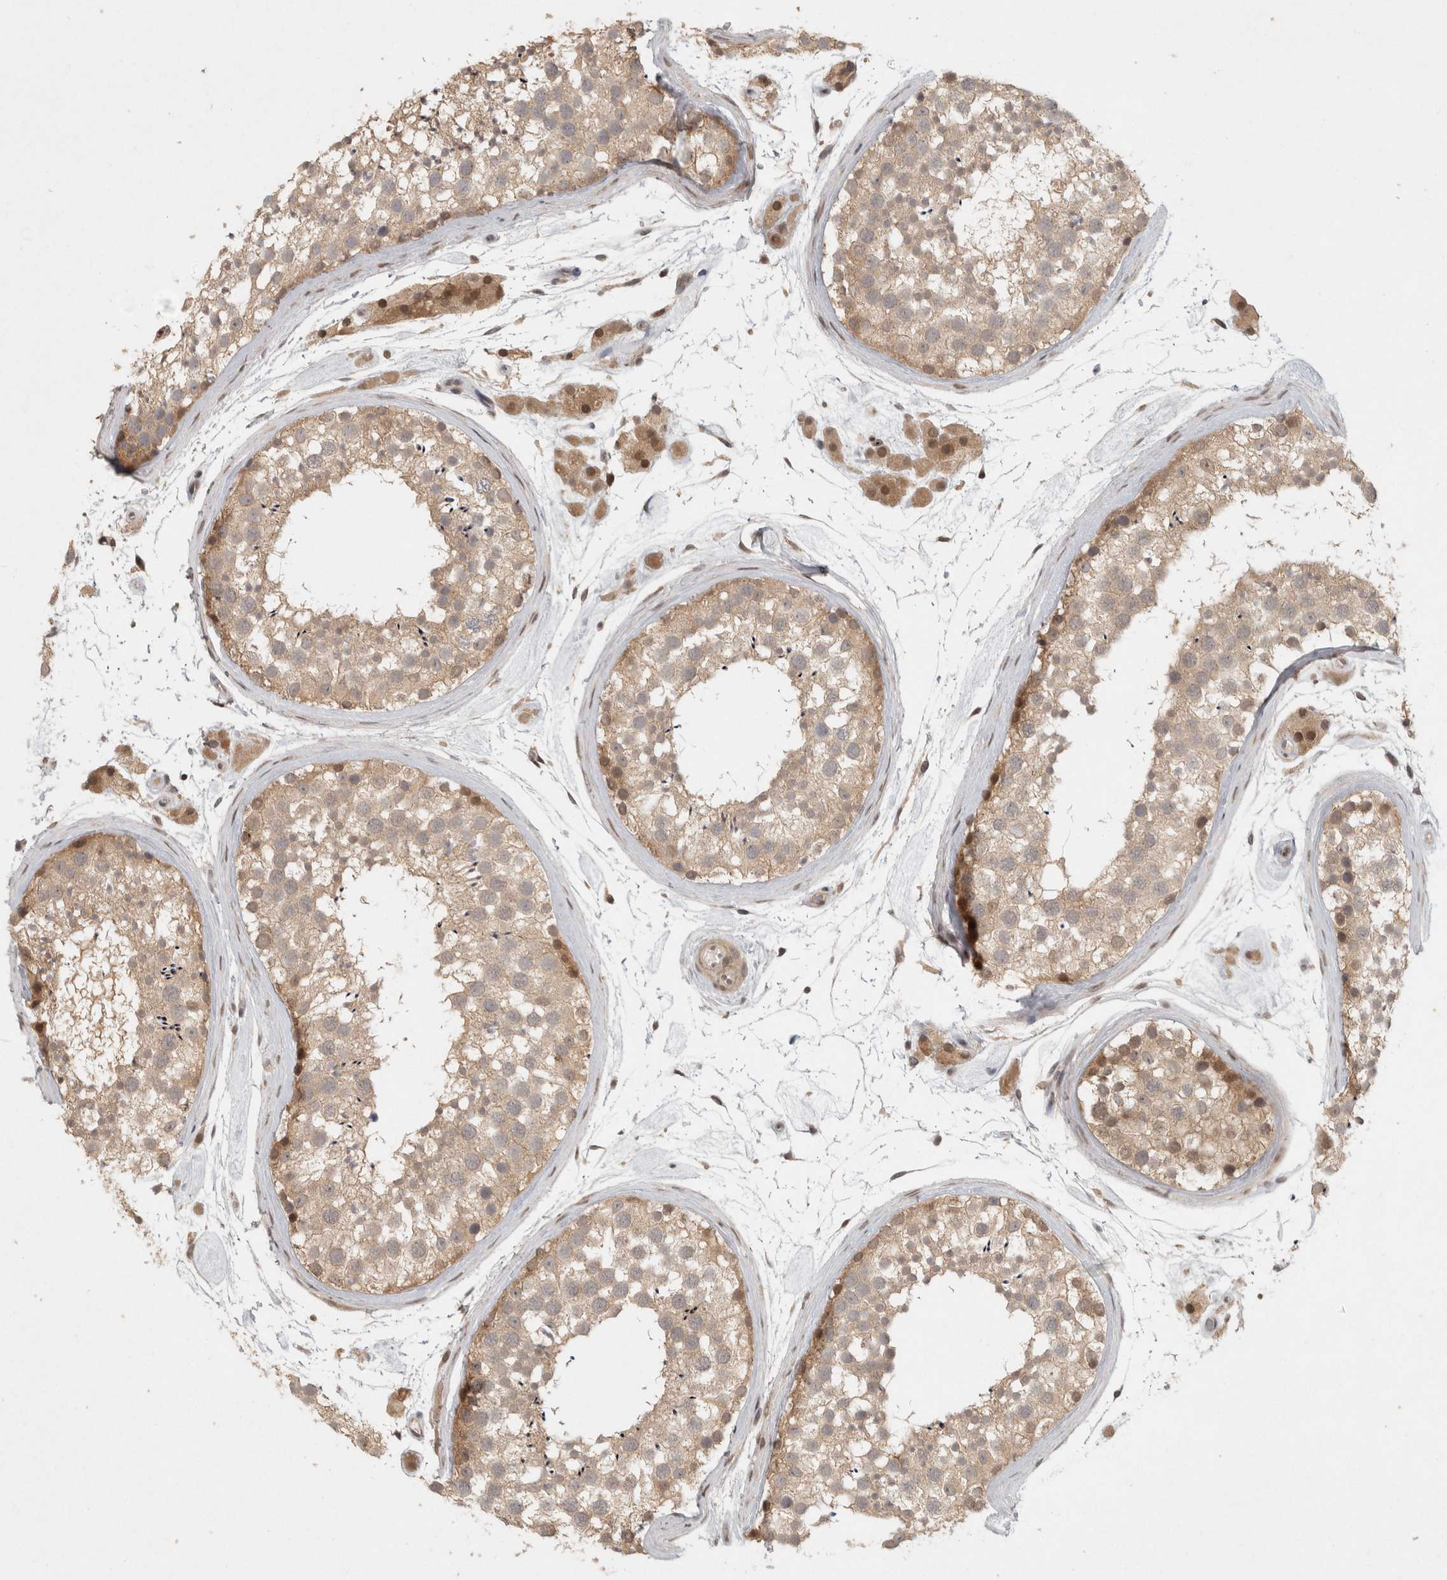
{"staining": {"intensity": "weak", "quantity": ">75%", "location": "cytoplasmic/membranous,nuclear"}, "tissue": "testis", "cell_type": "Cells in seminiferous ducts", "image_type": "normal", "snomed": [{"axis": "morphology", "description": "Normal tissue, NOS"}, {"axis": "topography", "description": "Testis"}], "caption": "IHC (DAB (3,3'-diaminobenzidine)) staining of normal human testis exhibits weak cytoplasmic/membranous,nuclear protein expression in approximately >75% of cells in seminiferous ducts. (Brightfield microscopy of DAB IHC at high magnification).", "gene": "KDM8", "patient": {"sex": "male", "age": 46}}